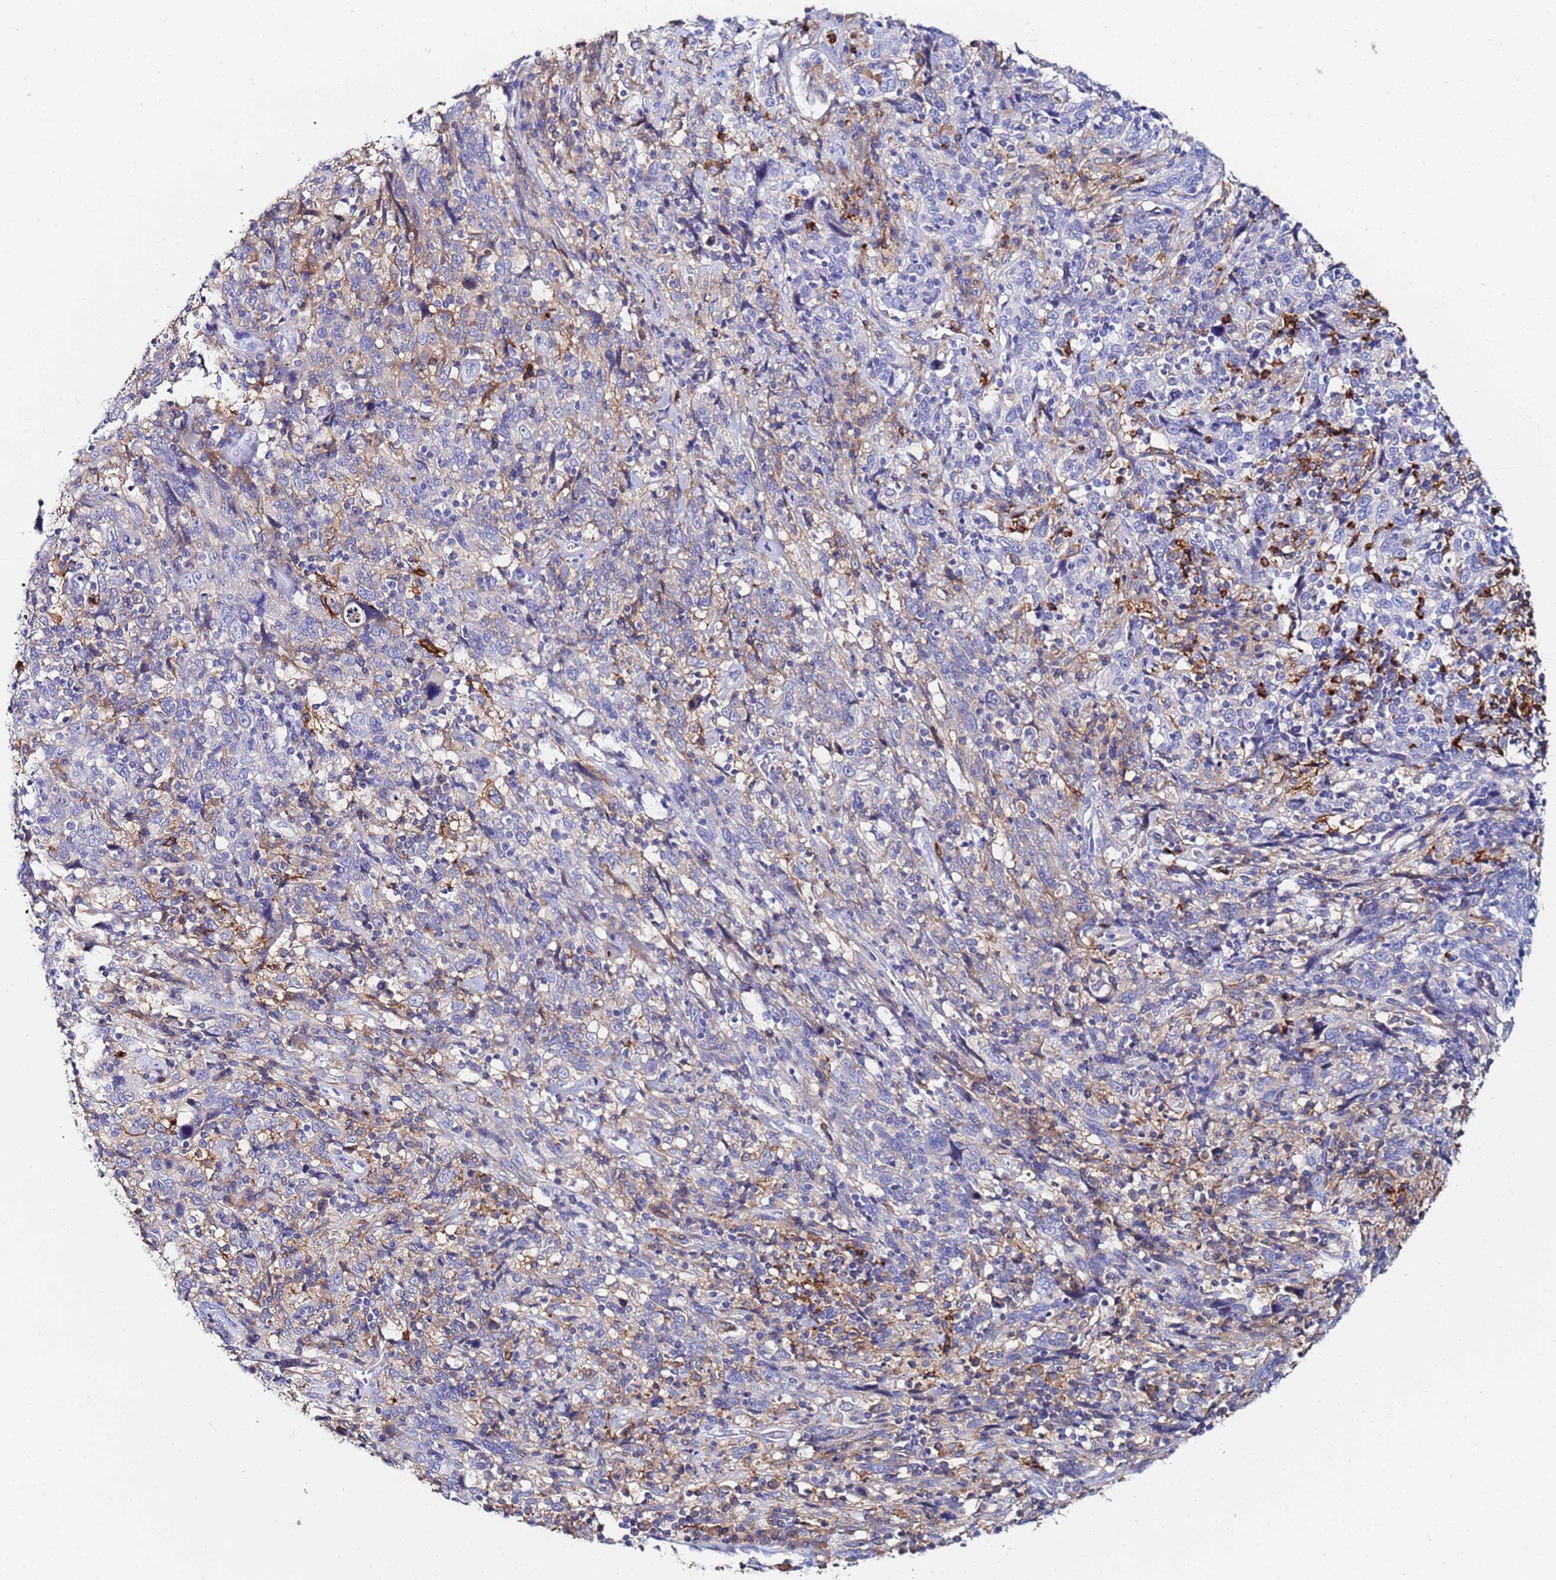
{"staining": {"intensity": "negative", "quantity": "none", "location": "none"}, "tissue": "cervical cancer", "cell_type": "Tumor cells", "image_type": "cancer", "snomed": [{"axis": "morphology", "description": "Squamous cell carcinoma, NOS"}, {"axis": "topography", "description": "Cervix"}], "caption": "Immunohistochemistry (IHC) of human squamous cell carcinoma (cervical) demonstrates no positivity in tumor cells. Nuclei are stained in blue.", "gene": "BASP1", "patient": {"sex": "female", "age": 46}}